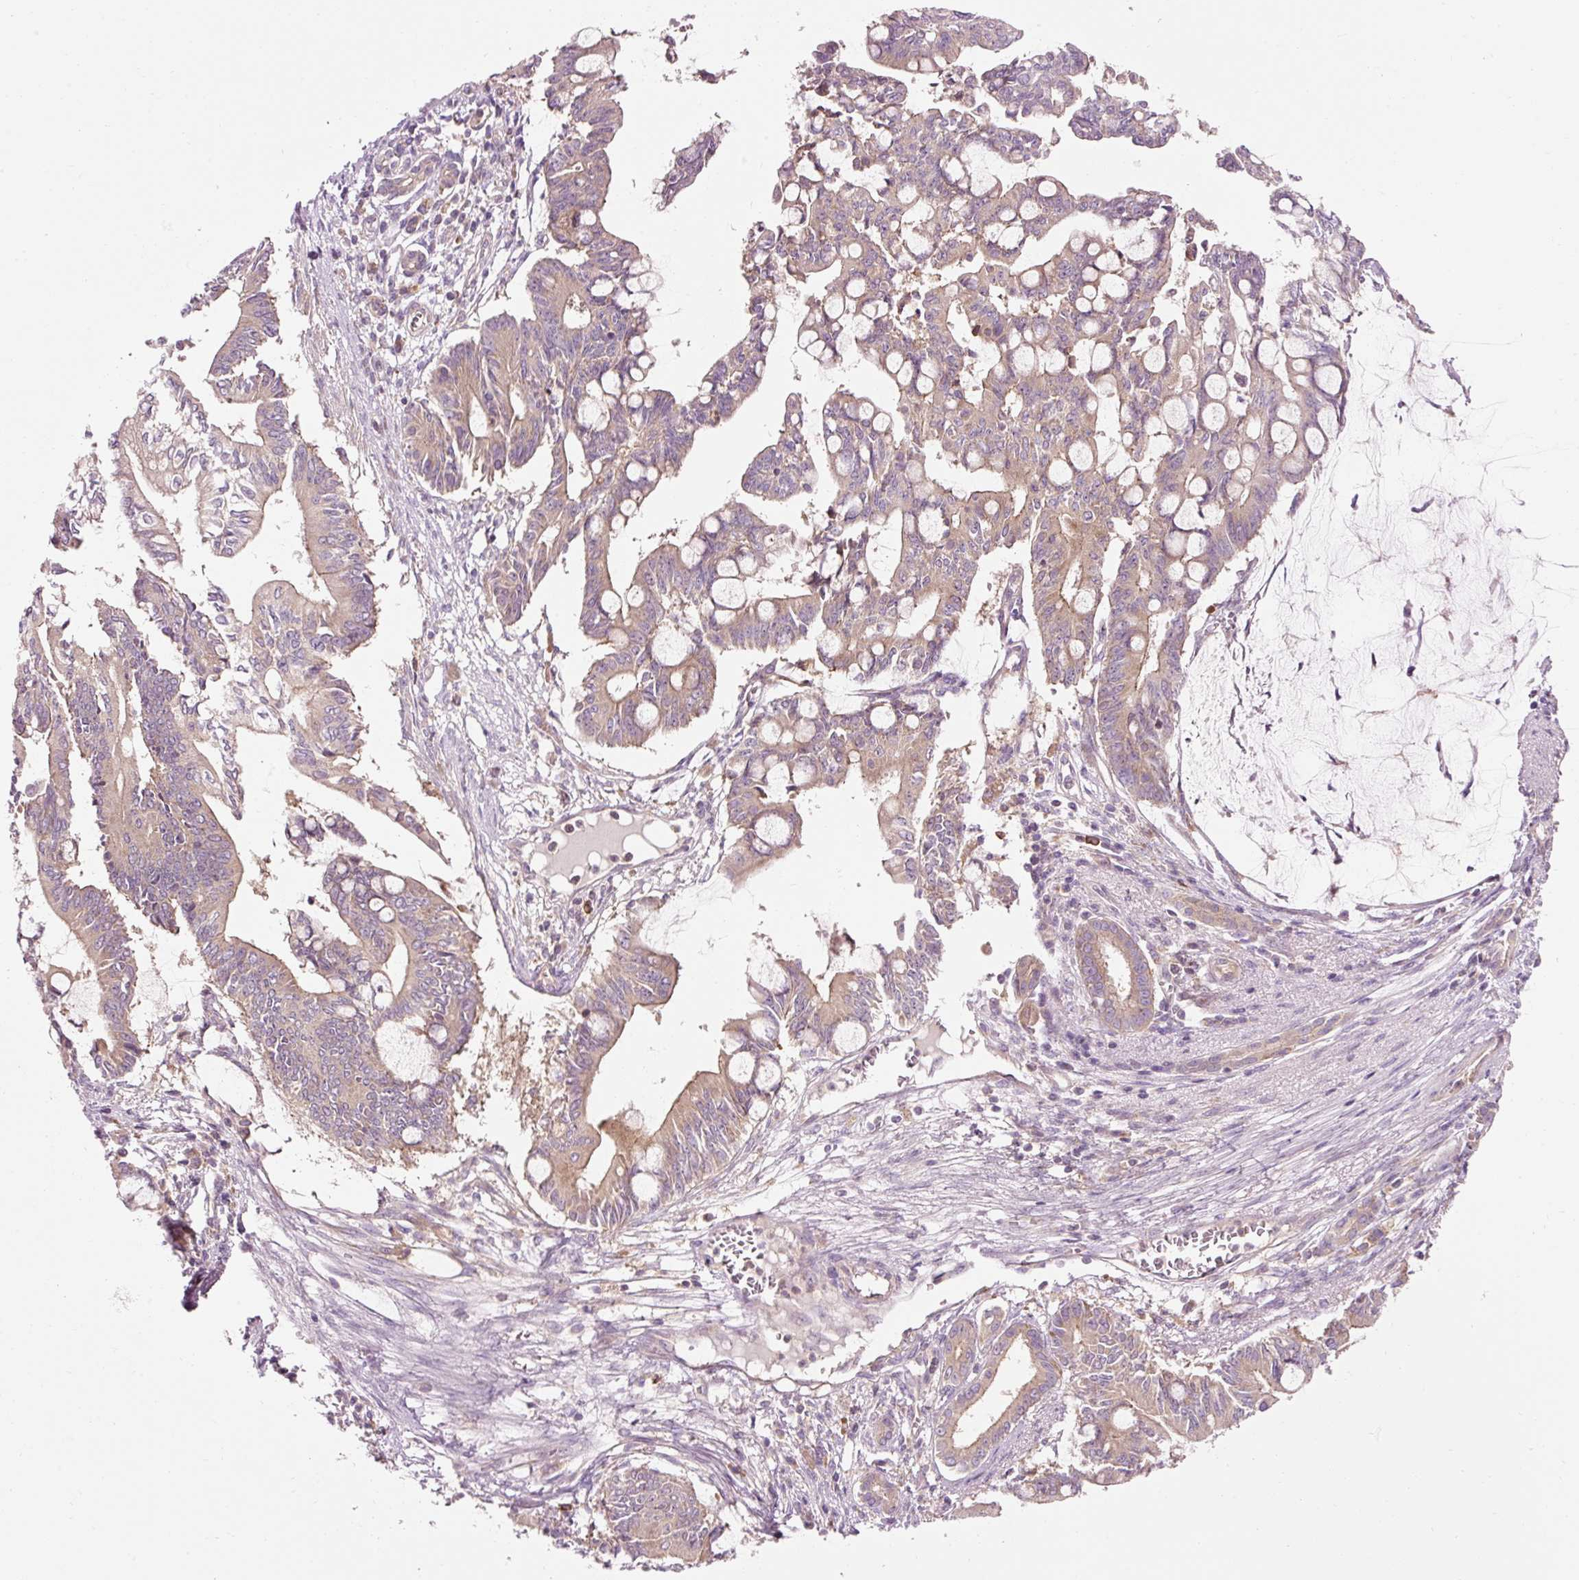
{"staining": {"intensity": "weak", "quantity": ">75%", "location": "cytoplasmic/membranous"}, "tissue": "pancreatic cancer", "cell_type": "Tumor cells", "image_type": "cancer", "snomed": [{"axis": "morphology", "description": "Adenocarcinoma, NOS"}, {"axis": "topography", "description": "Pancreas"}], "caption": "Immunohistochemical staining of human pancreatic adenocarcinoma demonstrates weak cytoplasmic/membranous protein positivity in about >75% of tumor cells.", "gene": "NAPA", "patient": {"sex": "male", "age": 68}}